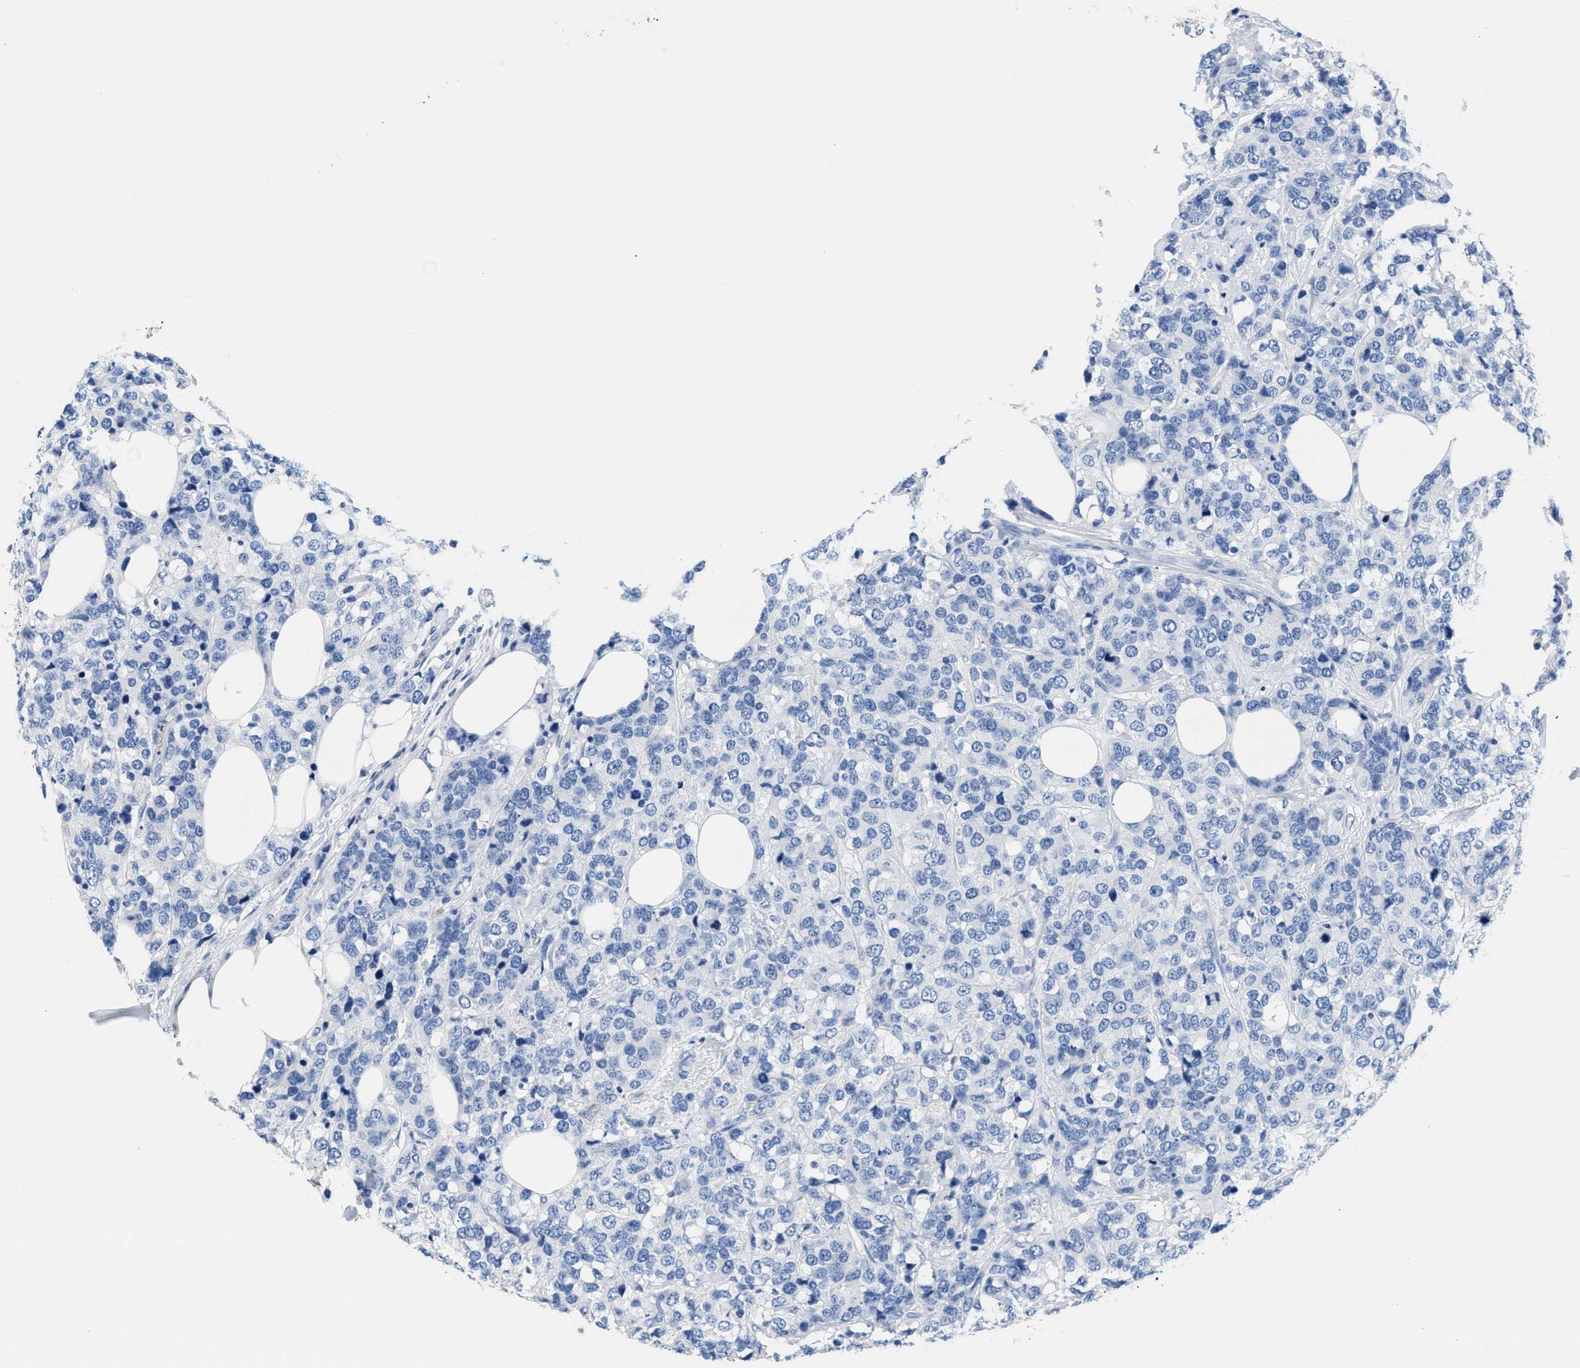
{"staining": {"intensity": "negative", "quantity": "none", "location": "none"}, "tissue": "breast cancer", "cell_type": "Tumor cells", "image_type": "cancer", "snomed": [{"axis": "morphology", "description": "Lobular carcinoma"}, {"axis": "topography", "description": "Breast"}], "caption": "High power microscopy photomicrograph of an immunohistochemistry (IHC) photomicrograph of lobular carcinoma (breast), revealing no significant expression in tumor cells.", "gene": "SLFN13", "patient": {"sex": "female", "age": 59}}